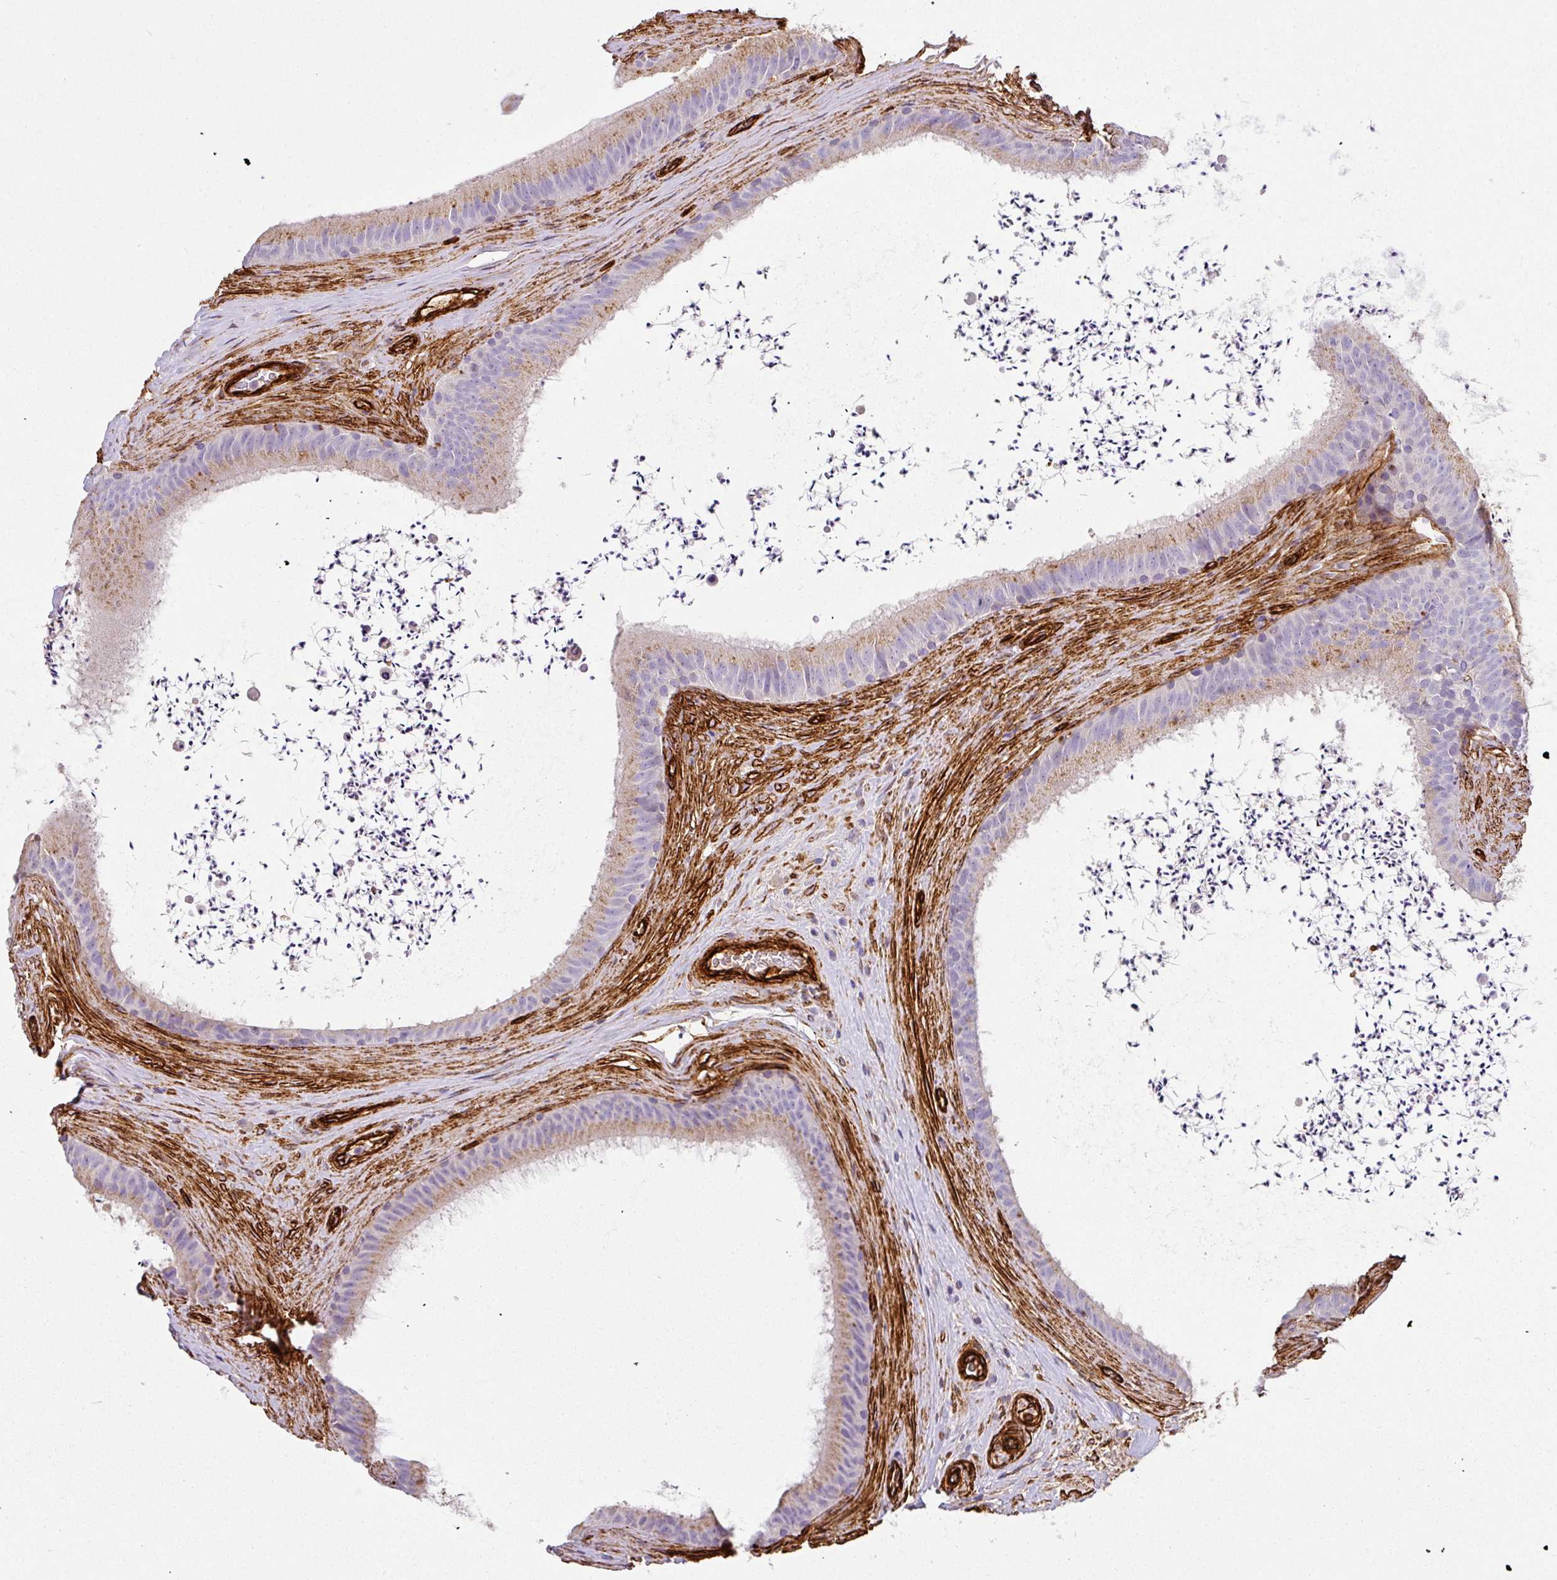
{"staining": {"intensity": "moderate", "quantity": "25%-75%", "location": "cytoplasmic/membranous"}, "tissue": "epididymis", "cell_type": "Glandular cells", "image_type": "normal", "snomed": [{"axis": "morphology", "description": "Normal tissue, NOS"}, {"axis": "topography", "description": "Testis"}, {"axis": "topography", "description": "Epididymis"}], "caption": "Normal epididymis was stained to show a protein in brown. There is medium levels of moderate cytoplasmic/membranous expression in about 25%-75% of glandular cells. Nuclei are stained in blue.", "gene": "SLC25A17", "patient": {"sex": "male", "age": 41}}